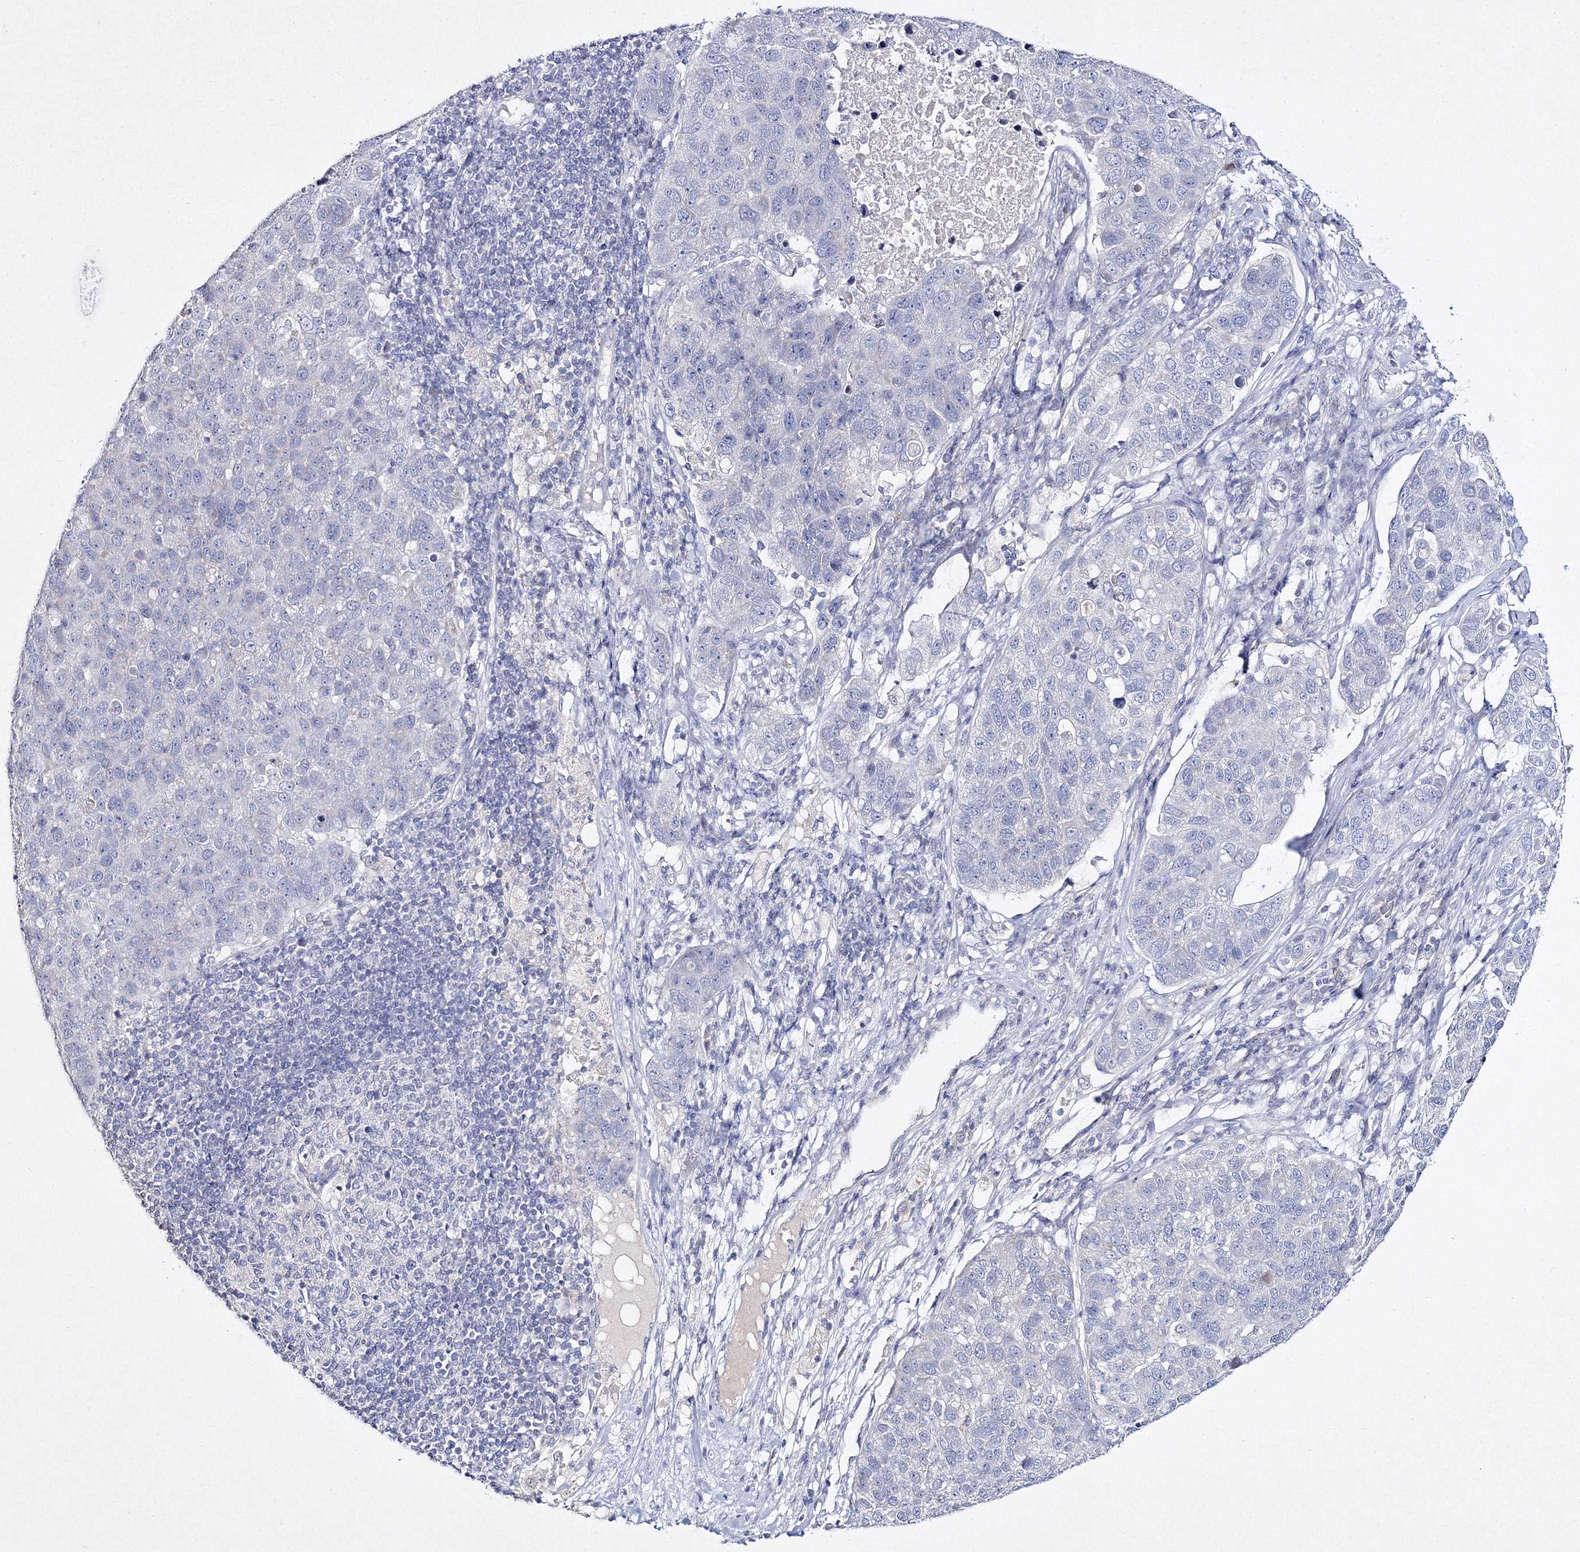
{"staining": {"intensity": "negative", "quantity": "none", "location": "none"}, "tissue": "pancreatic cancer", "cell_type": "Tumor cells", "image_type": "cancer", "snomed": [{"axis": "morphology", "description": "Adenocarcinoma, NOS"}, {"axis": "topography", "description": "Pancreas"}], "caption": "Immunohistochemical staining of pancreatic adenocarcinoma demonstrates no significant positivity in tumor cells.", "gene": "NEU4", "patient": {"sex": "female", "age": 61}}